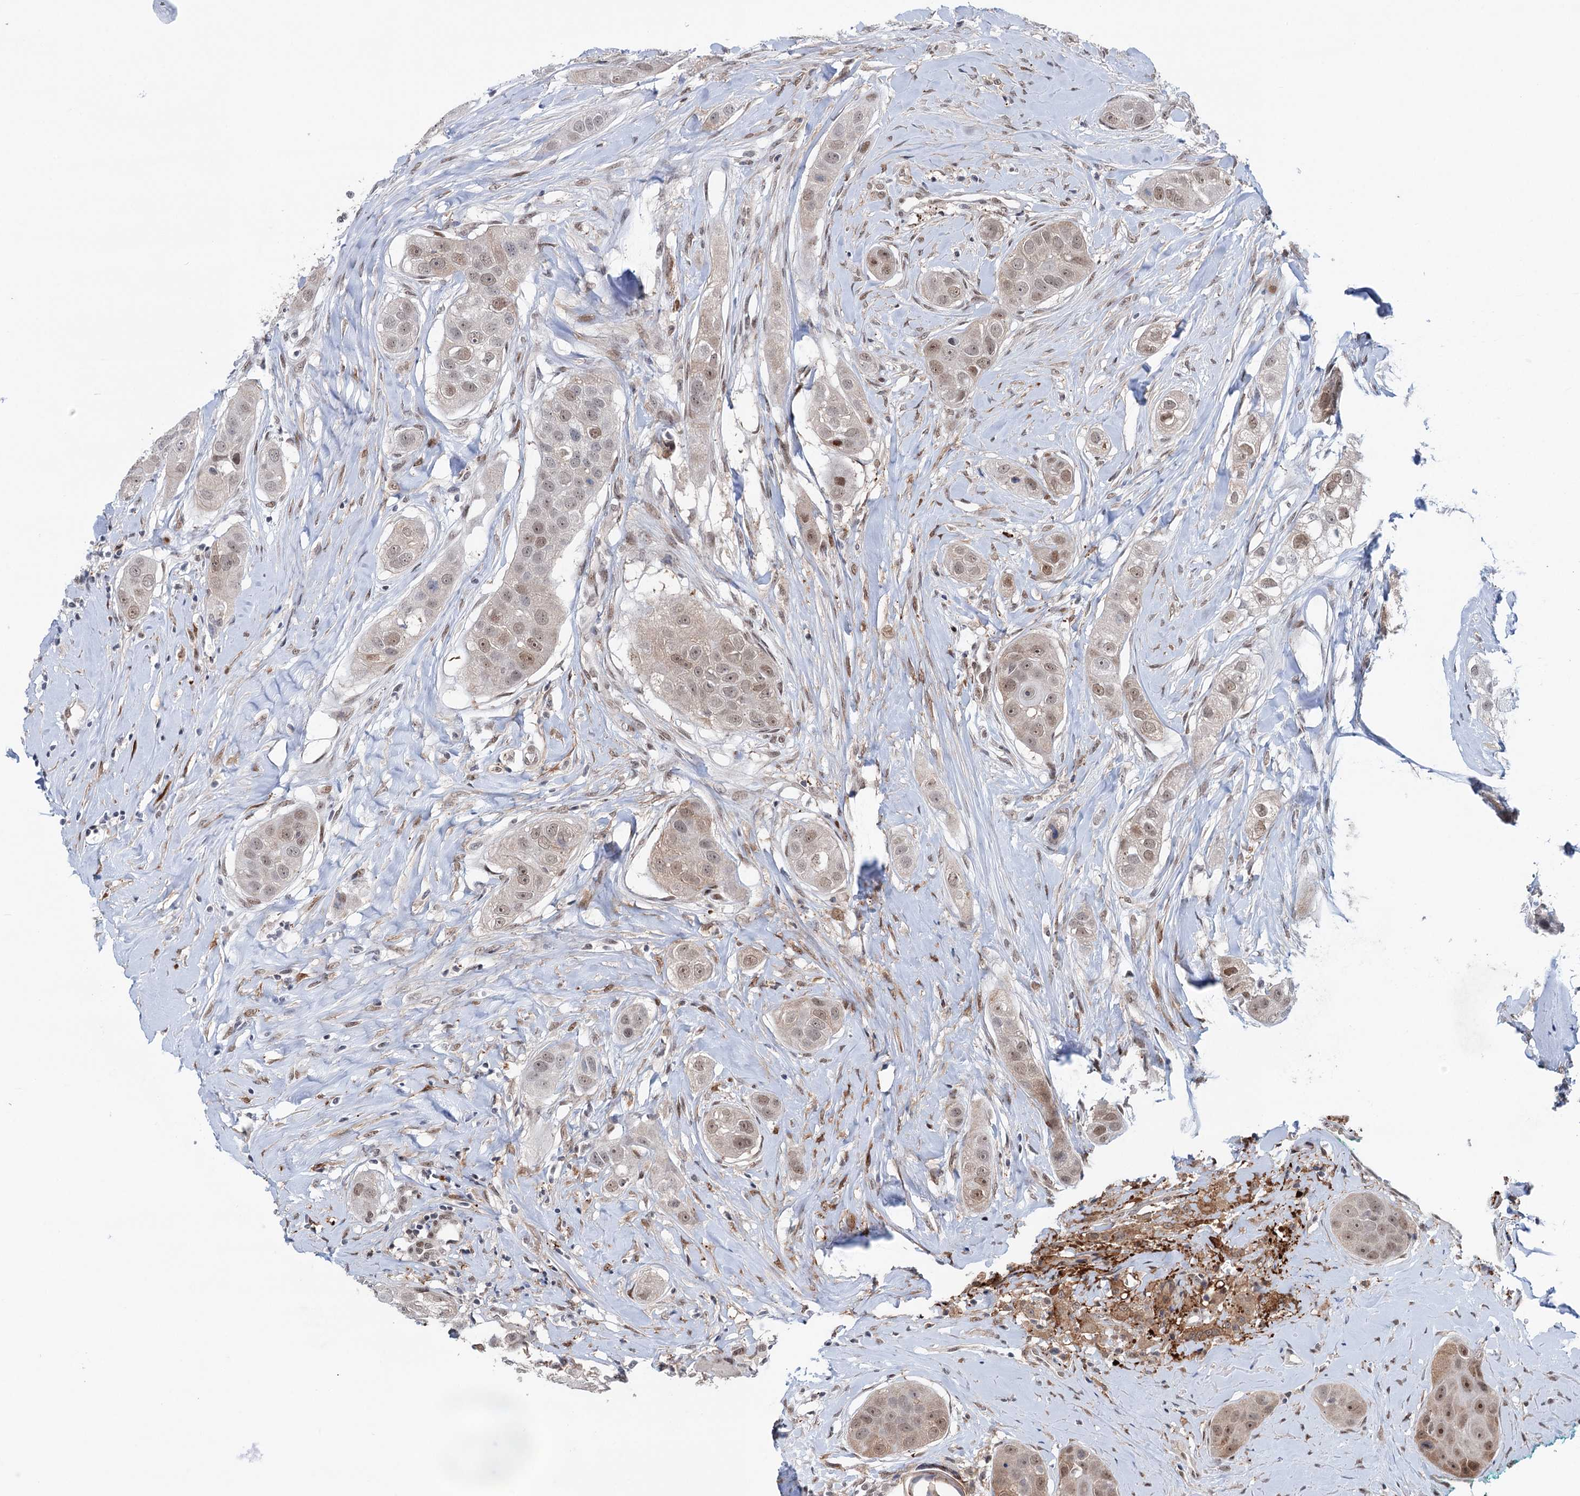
{"staining": {"intensity": "weak", "quantity": "25%-75%", "location": "nuclear"}, "tissue": "head and neck cancer", "cell_type": "Tumor cells", "image_type": "cancer", "snomed": [{"axis": "morphology", "description": "Normal tissue, NOS"}, {"axis": "morphology", "description": "Squamous cell carcinoma, NOS"}, {"axis": "topography", "description": "Skeletal muscle"}, {"axis": "topography", "description": "Head-Neck"}], "caption": "Immunohistochemical staining of head and neck cancer (squamous cell carcinoma) demonstrates weak nuclear protein positivity in approximately 25%-75% of tumor cells. (DAB IHC with brightfield microscopy, high magnification).", "gene": "FAM53A", "patient": {"sex": "male", "age": 51}}